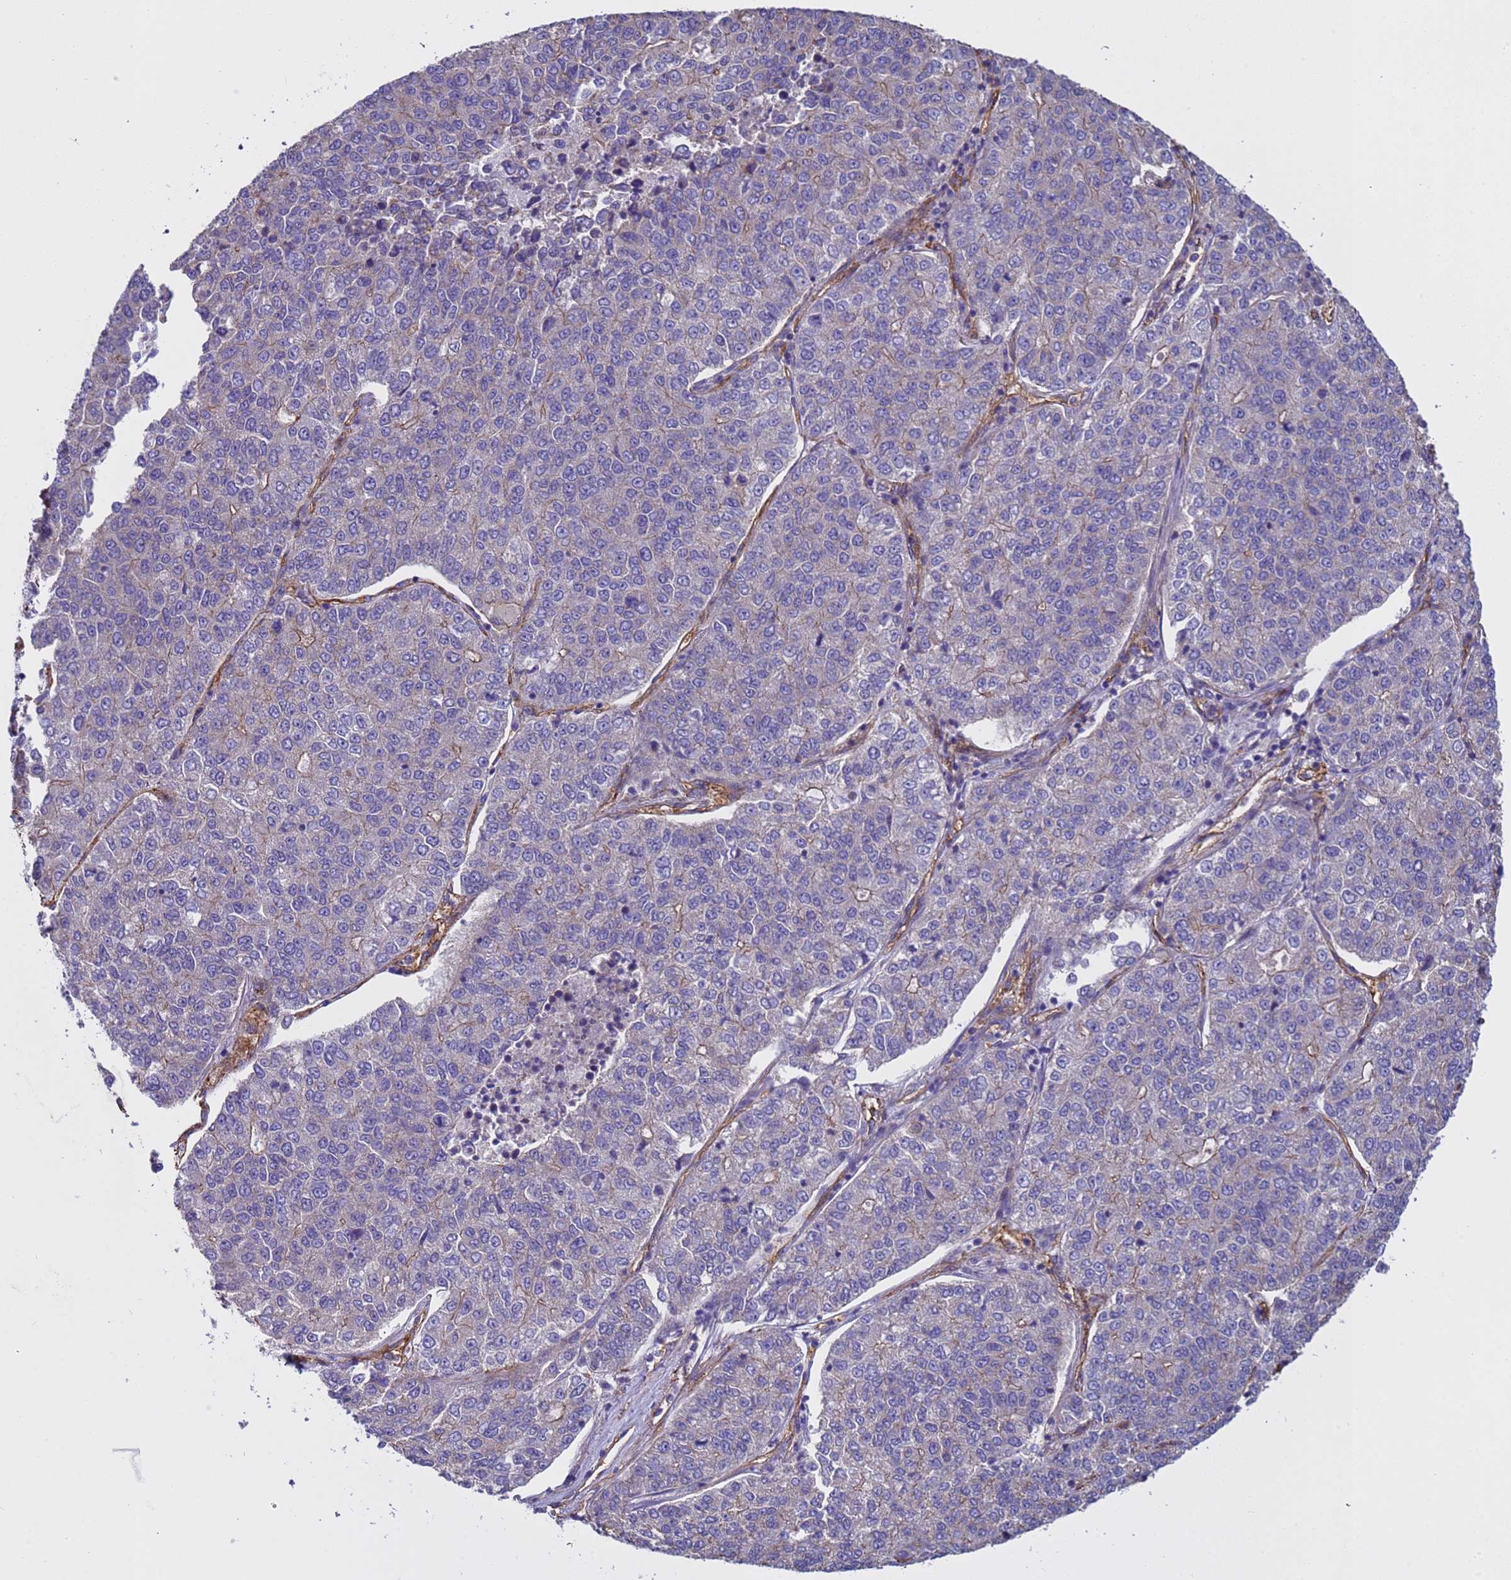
{"staining": {"intensity": "weak", "quantity": "<25%", "location": "cytoplasmic/membranous"}, "tissue": "lung cancer", "cell_type": "Tumor cells", "image_type": "cancer", "snomed": [{"axis": "morphology", "description": "Adenocarcinoma, NOS"}, {"axis": "topography", "description": "Lung"}], "caption": "This photomicrograph is of adenocarcinoma (lung) stained with immunohistochemistry to label a protein in brown with the nuclei are counter-stained blue. There is no staining in tumor cells. (DAB (3,3'-diaminobenzidine) IHC visualized using brightfield microscopy, high magnification).", "gene": "ZNF248", "patient": {"sex": "male", "age": 49}}